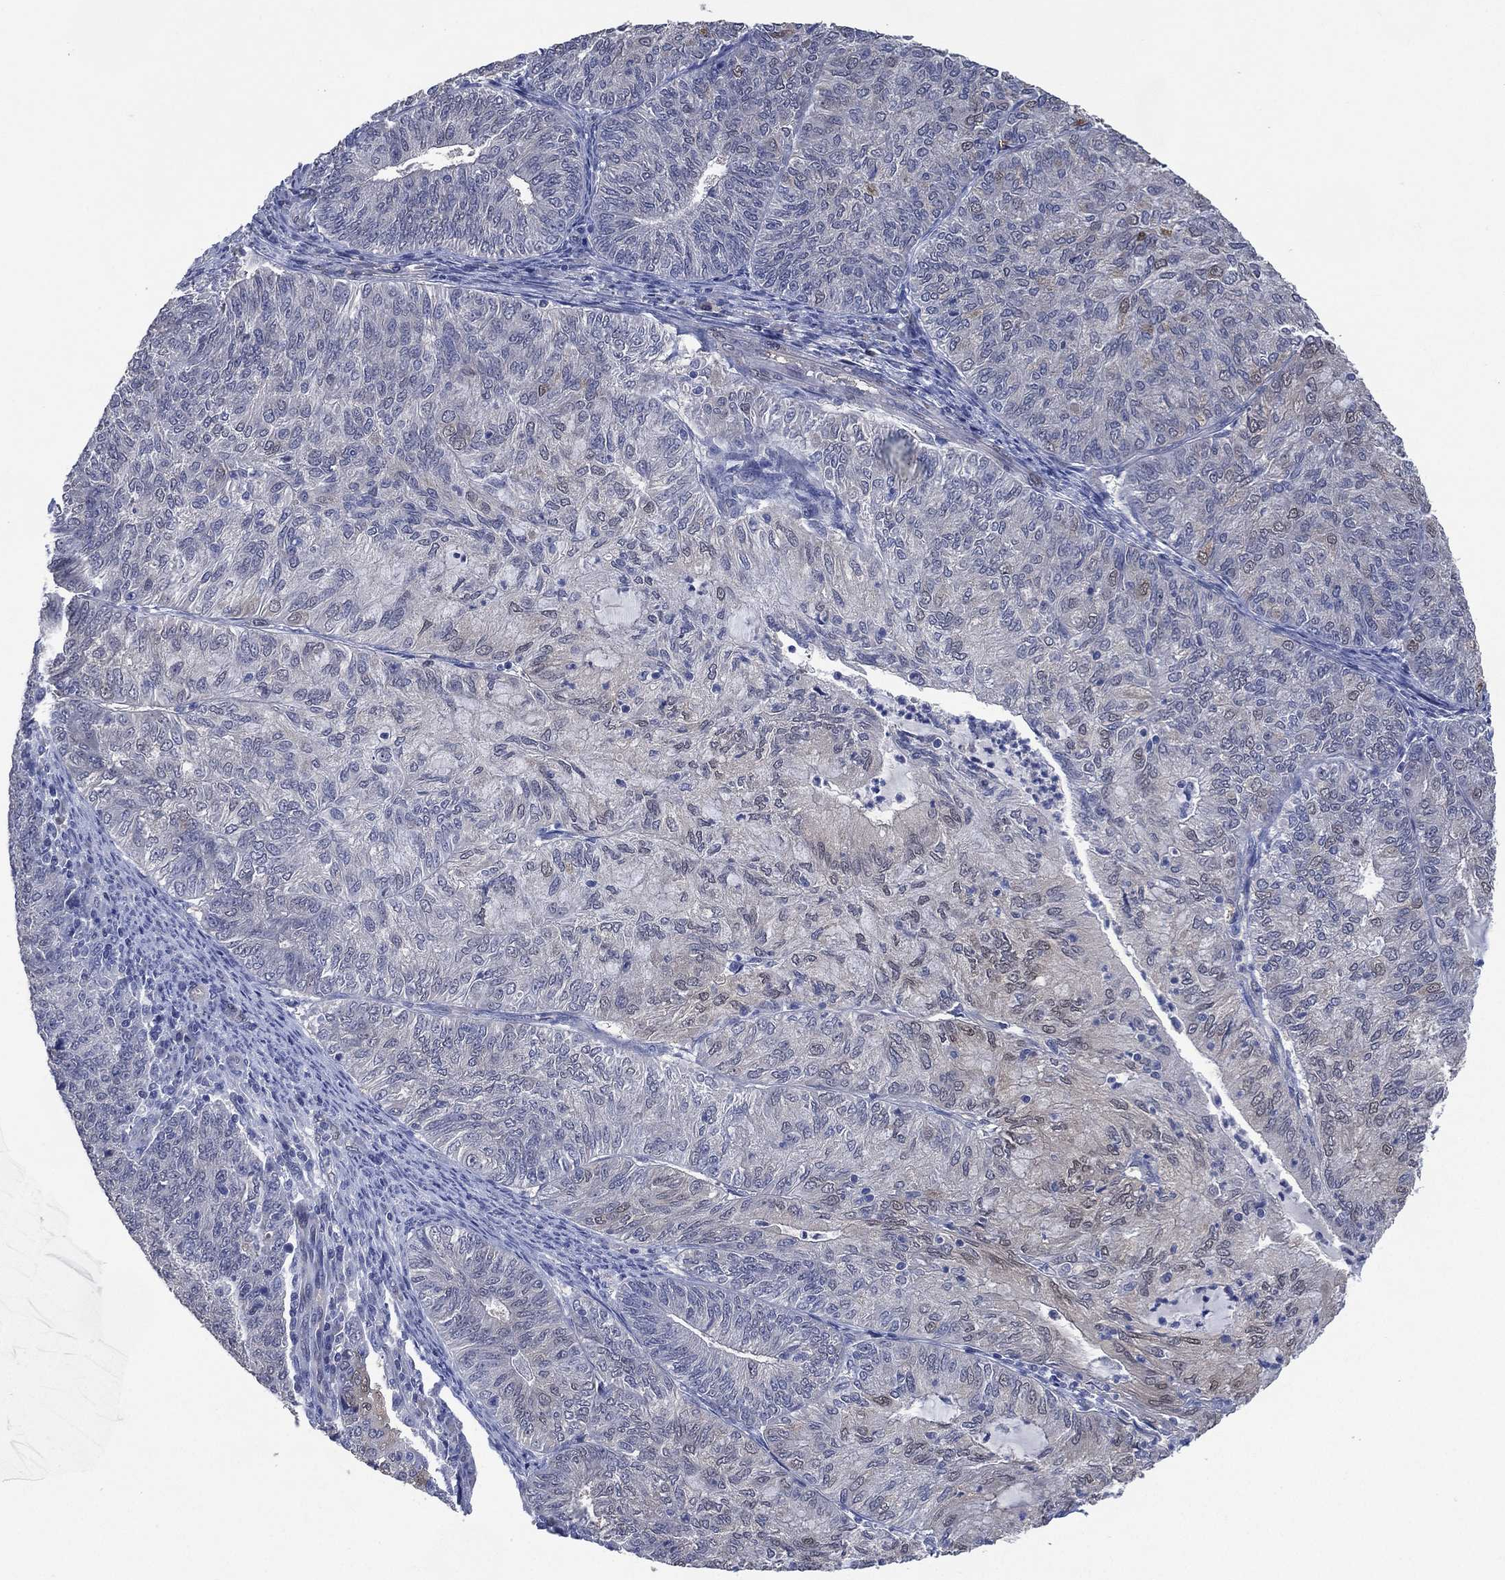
{"staining": {"intensity": "weak", "quantity": "<25%", "location": "cytoplasmic/membranous"}, "tissue": "endometrial cancer", "cell_type": "Tumor cells", "image_type": "cancer", "snomed": [{"axis": "morphology", "description": "Adenocarcinoma, NOS"}, {"axis": "topography", "description": "Endometrium"}], "caption": "A photomicrograph of endometrial cancer stained for a protein shows no brown staining in tumor cells.", "gene": "AK1", "patient": {"sex": "female", "age": 82}}